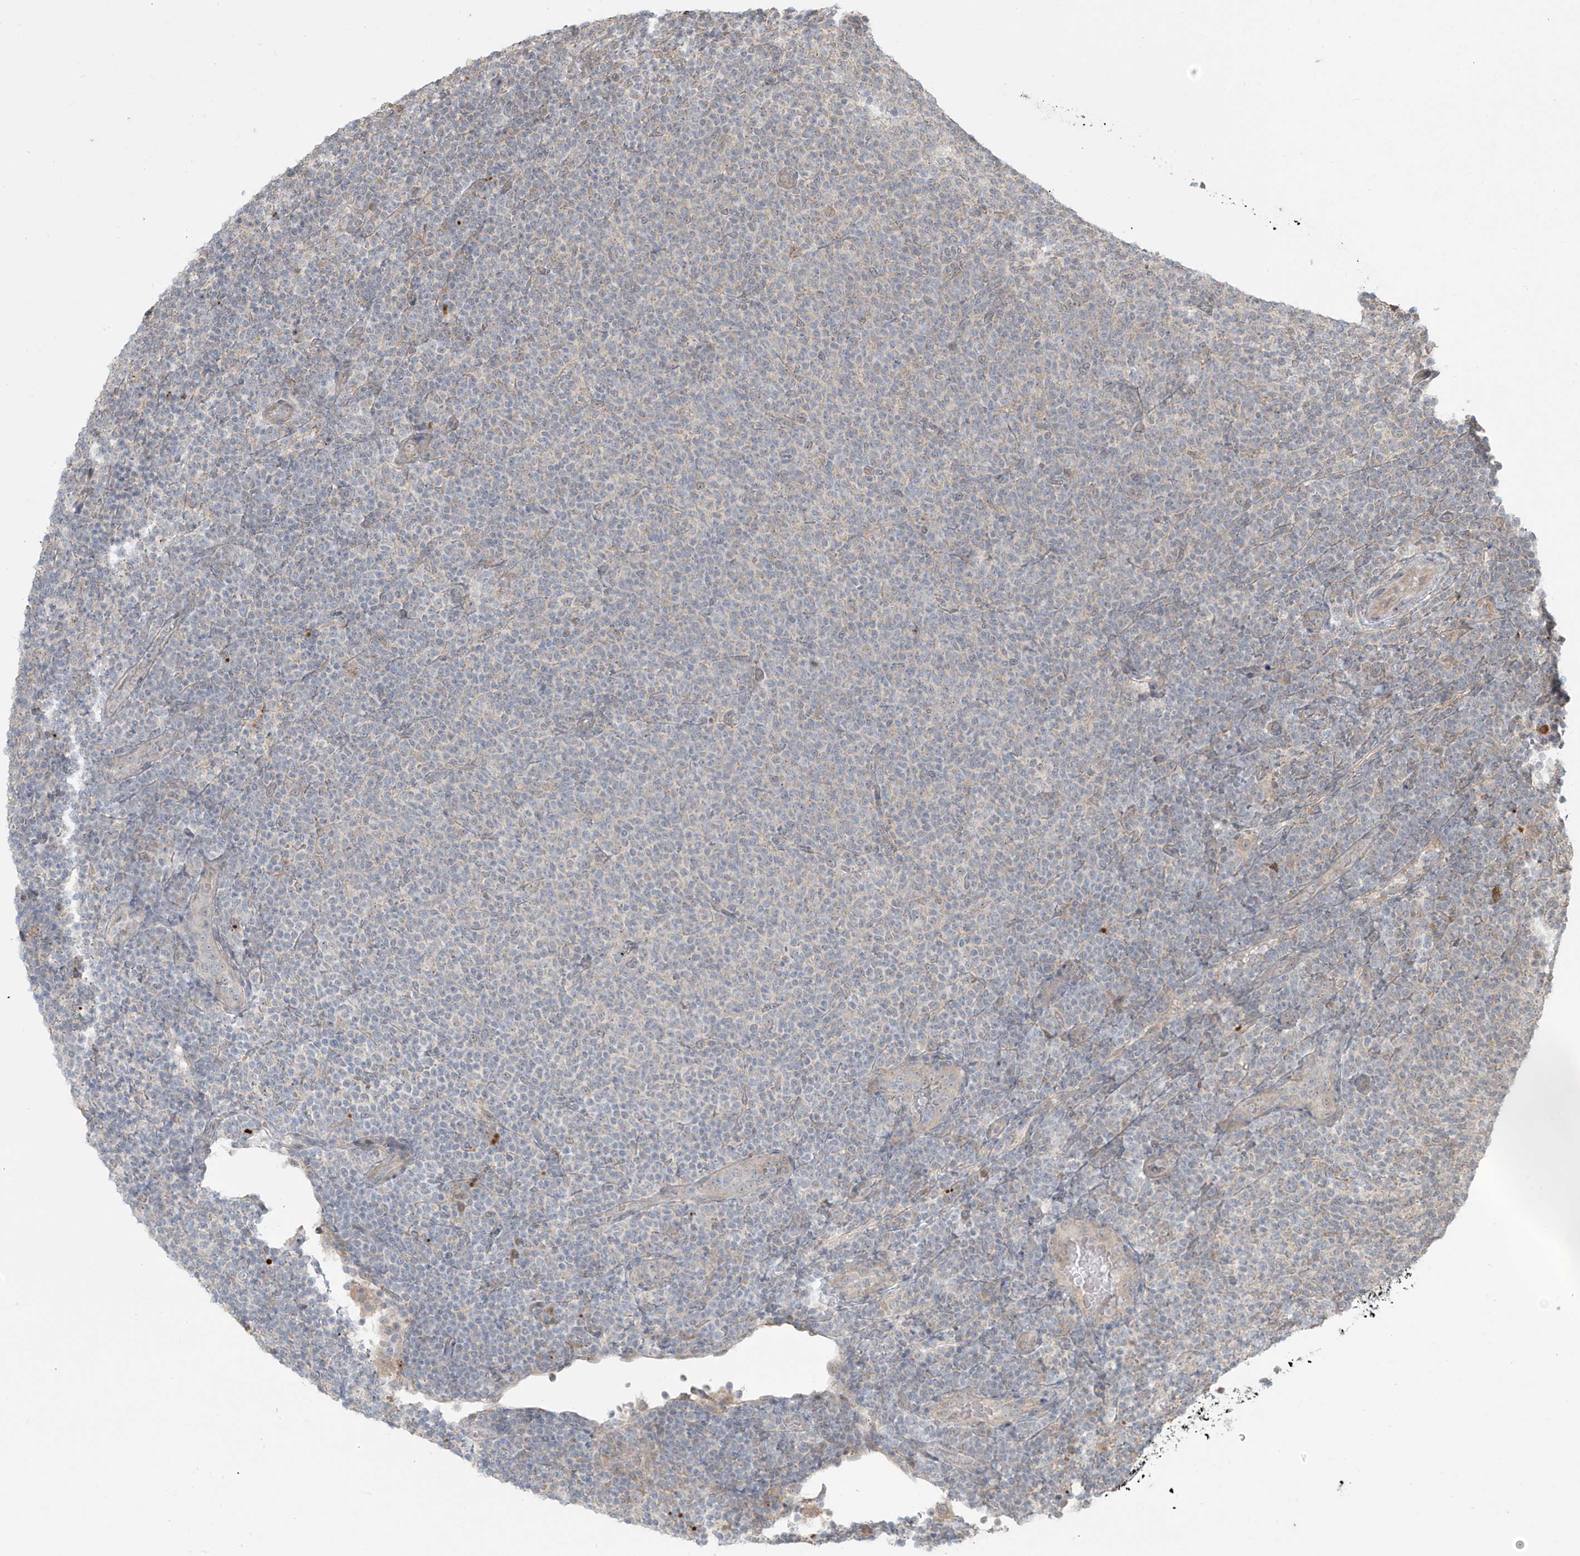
{"staining": {"intensity": "negative", "quantity": "none", "location": "none"}, "tissue": "lymphoma", "cell_type": "Tumor cells", "image_type": "cancer", "snomed": [{"axis": "morphology", "description": "Malignant lymphoma, non-Hodgkin's type, Low grade"}, {"axis": "topography", "description": "Lymph node"}], "caption": "This is a photomicrograph of IHC staining of low-grade malignant lymphoma, non-Hodgkin's type, which shows no positivity in tumor cells.", "gene": "PLEKHM3", "patient": {"sex": "male", "age": 66}}